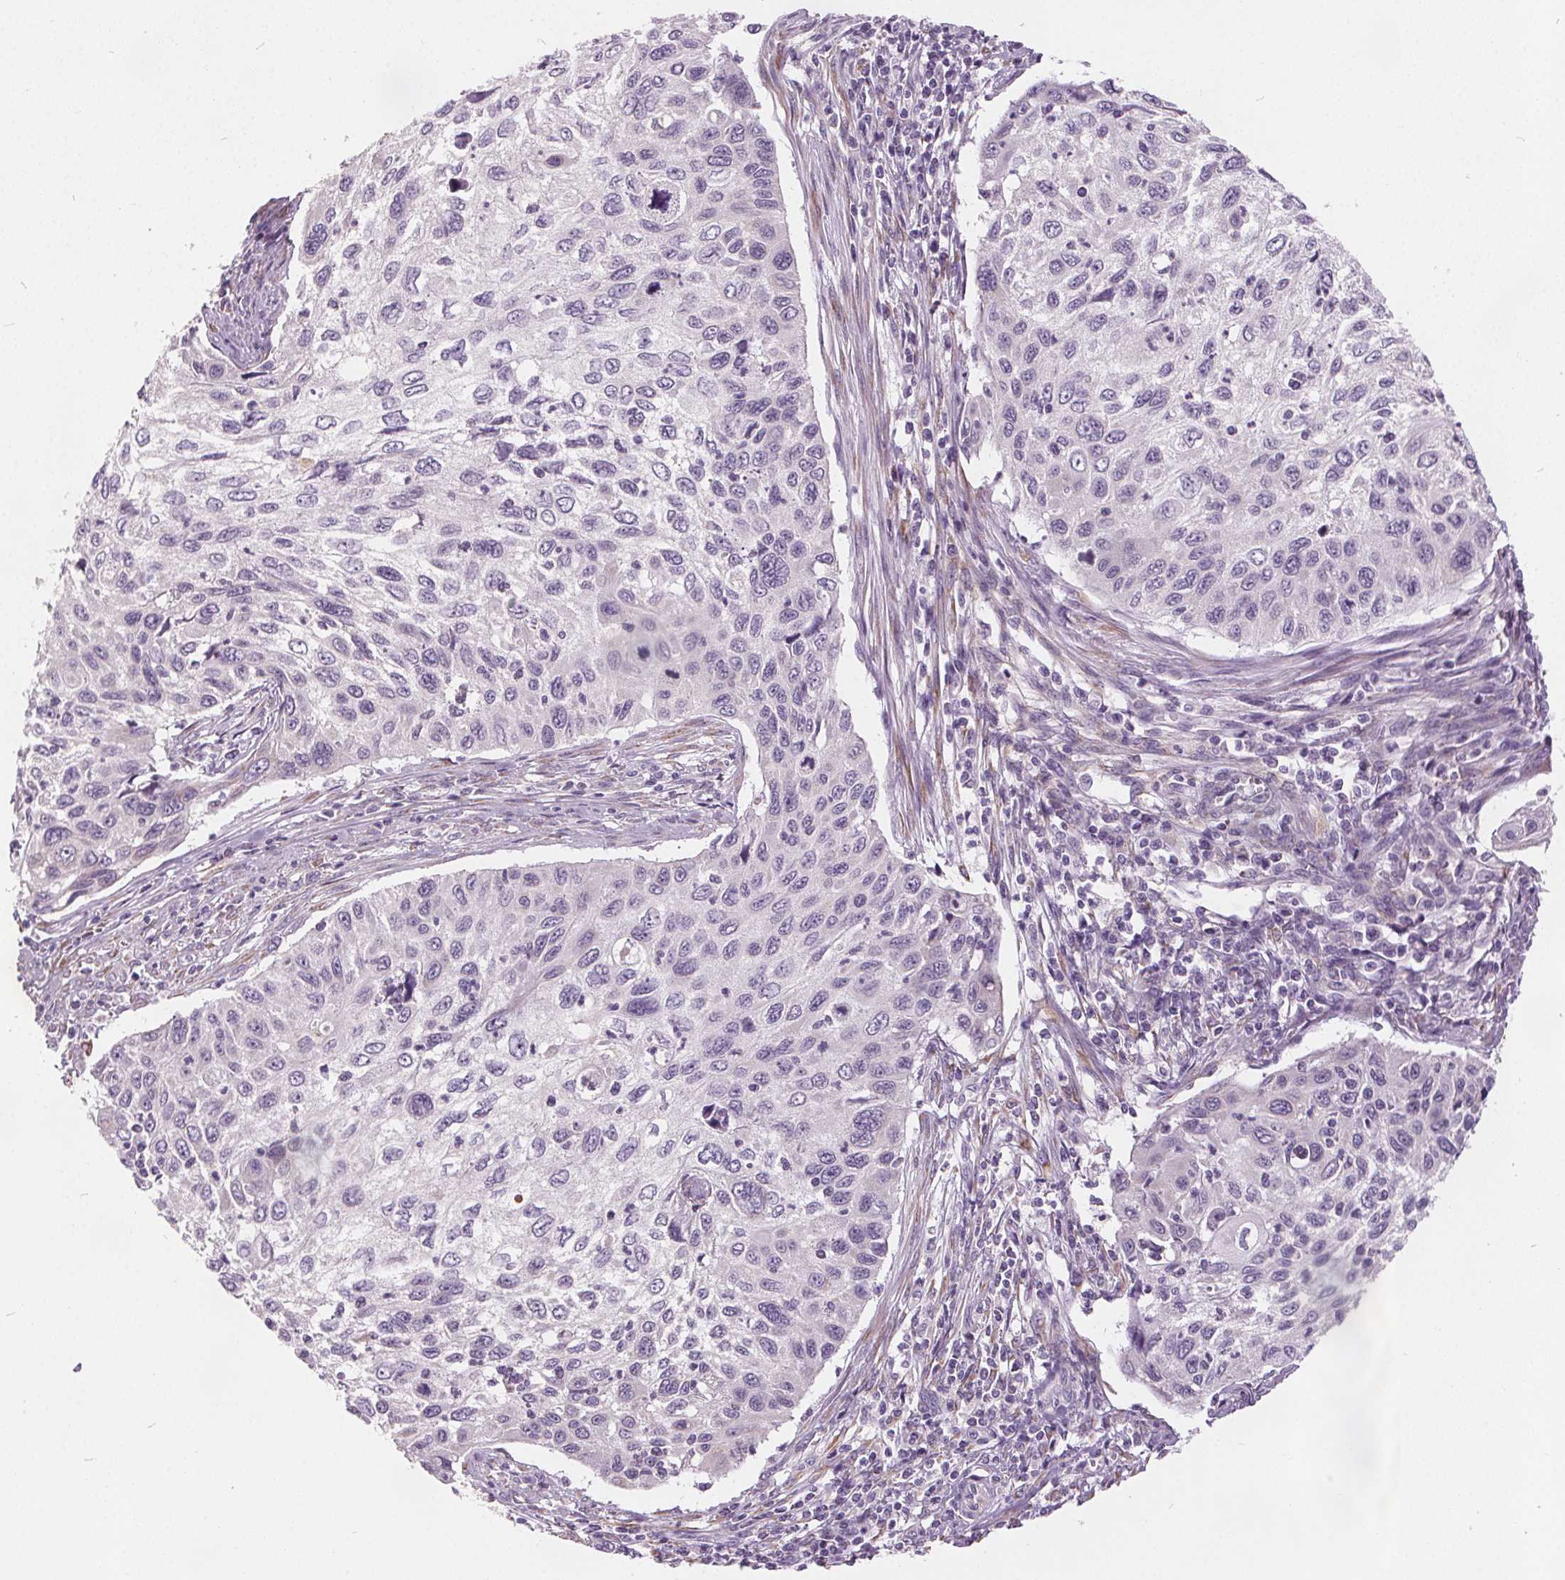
{"staining": {"intensity": "negative", "quantity": "none", "location": "none"}, "tissue": "cervical cancer", "cell_type": "Tumor cells", "image_type": "cancer", "snomed": [{"axis": "morphology", "description": "Squamous cell carcinoma, NOS"}, {"axis": "topography", "description": "Cervix"}], "caption": "The micrograph reveals no staining of tumor cells in squamous cell carcinoma (cervical).", "gene": "ACOX2", "patient": {"sex": "female", "age": 70}}